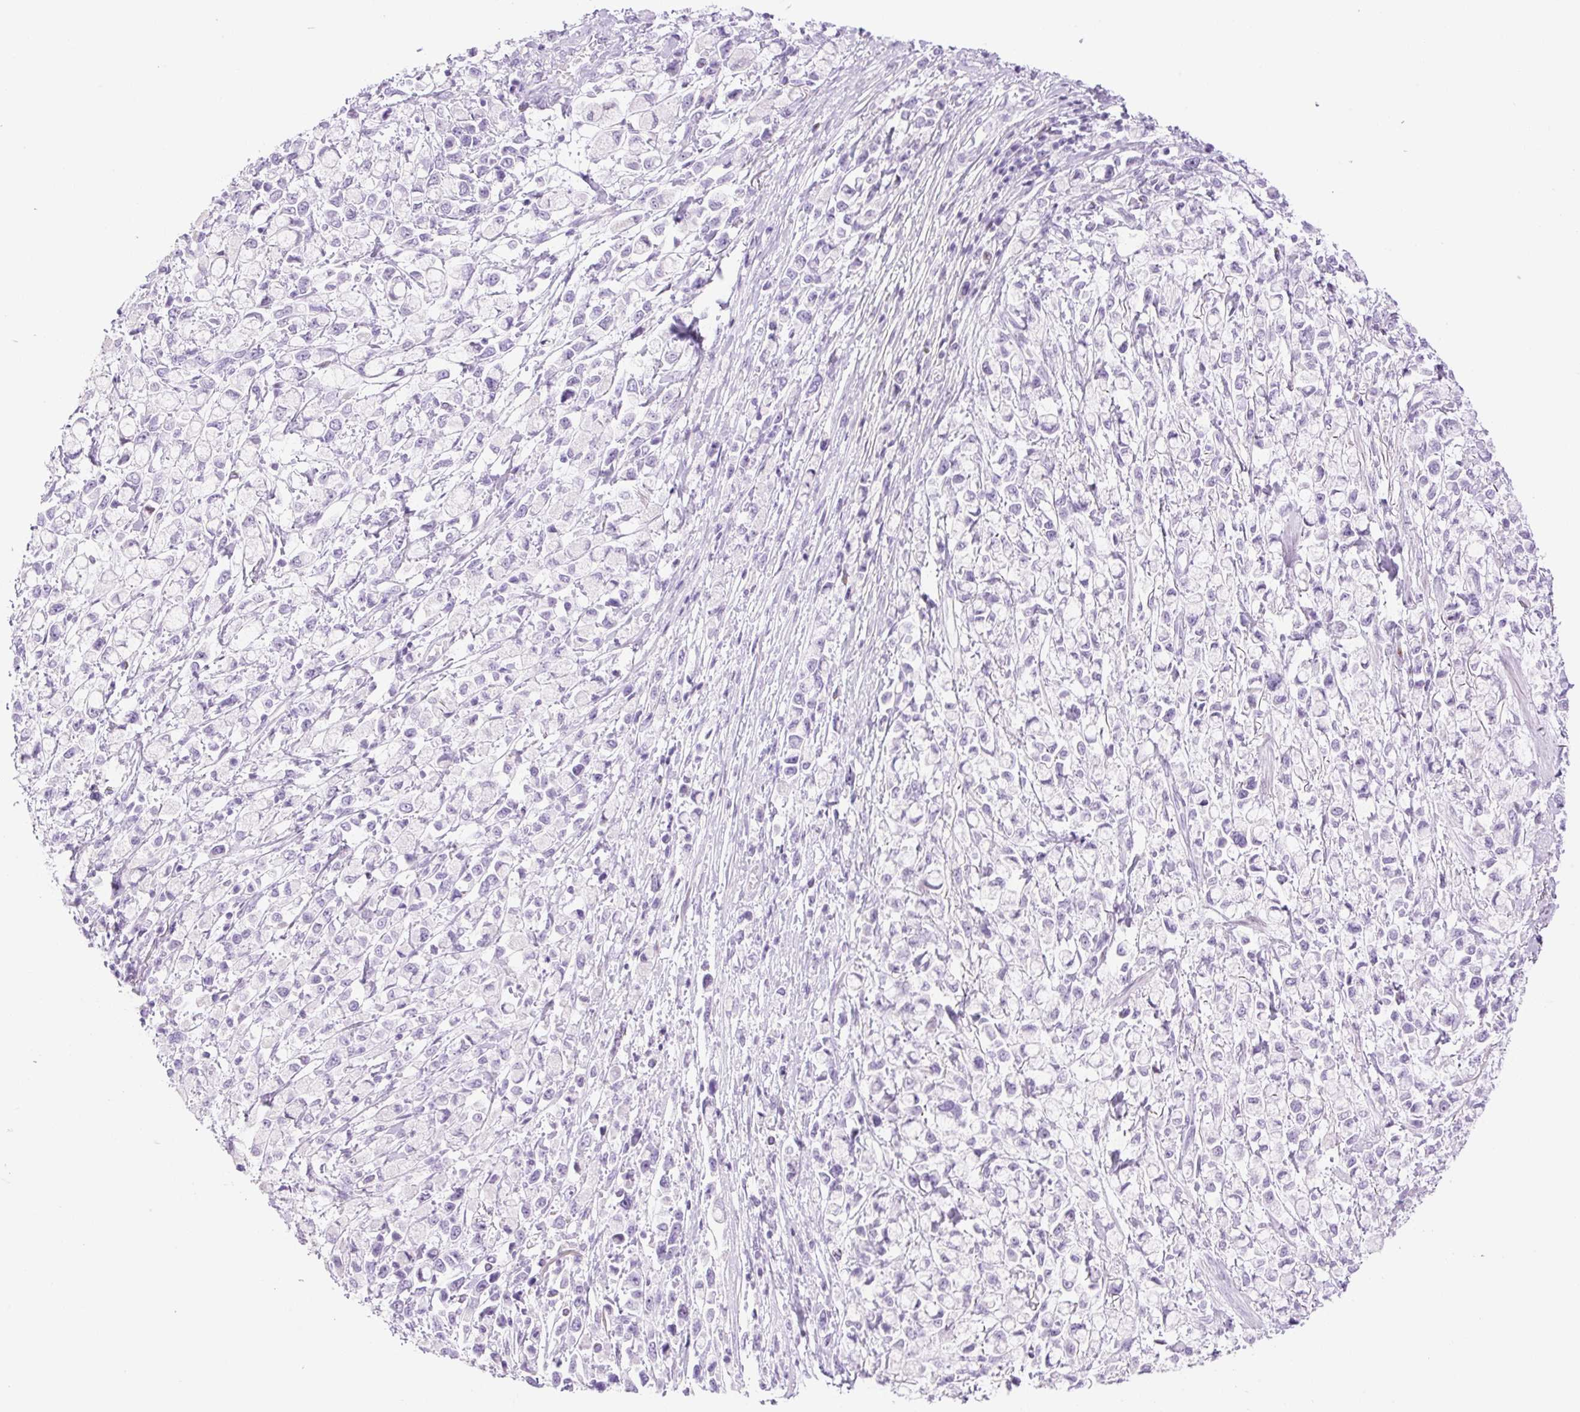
{"staining": {"intensity": "negative", "quantity": "none", "location": "none"}, "tissue": "stomach cancer", "cell_type": "Tumor cells", "image_type": "cancer", "snomed": [{"axis": "morphology", "description": "Adenocarcinoma, NOS"}, {"axis": "topography", "description": "Stomach"}], "caption": "An immunohistochemistry histopathology image of stomach cancer (adenocarcinoma) is shown. There is no staining in tumor cells of stomach cancer (adenocarcinoma).", "gene": "SP140L", "patient": {"sex": "female", "age": 81}}